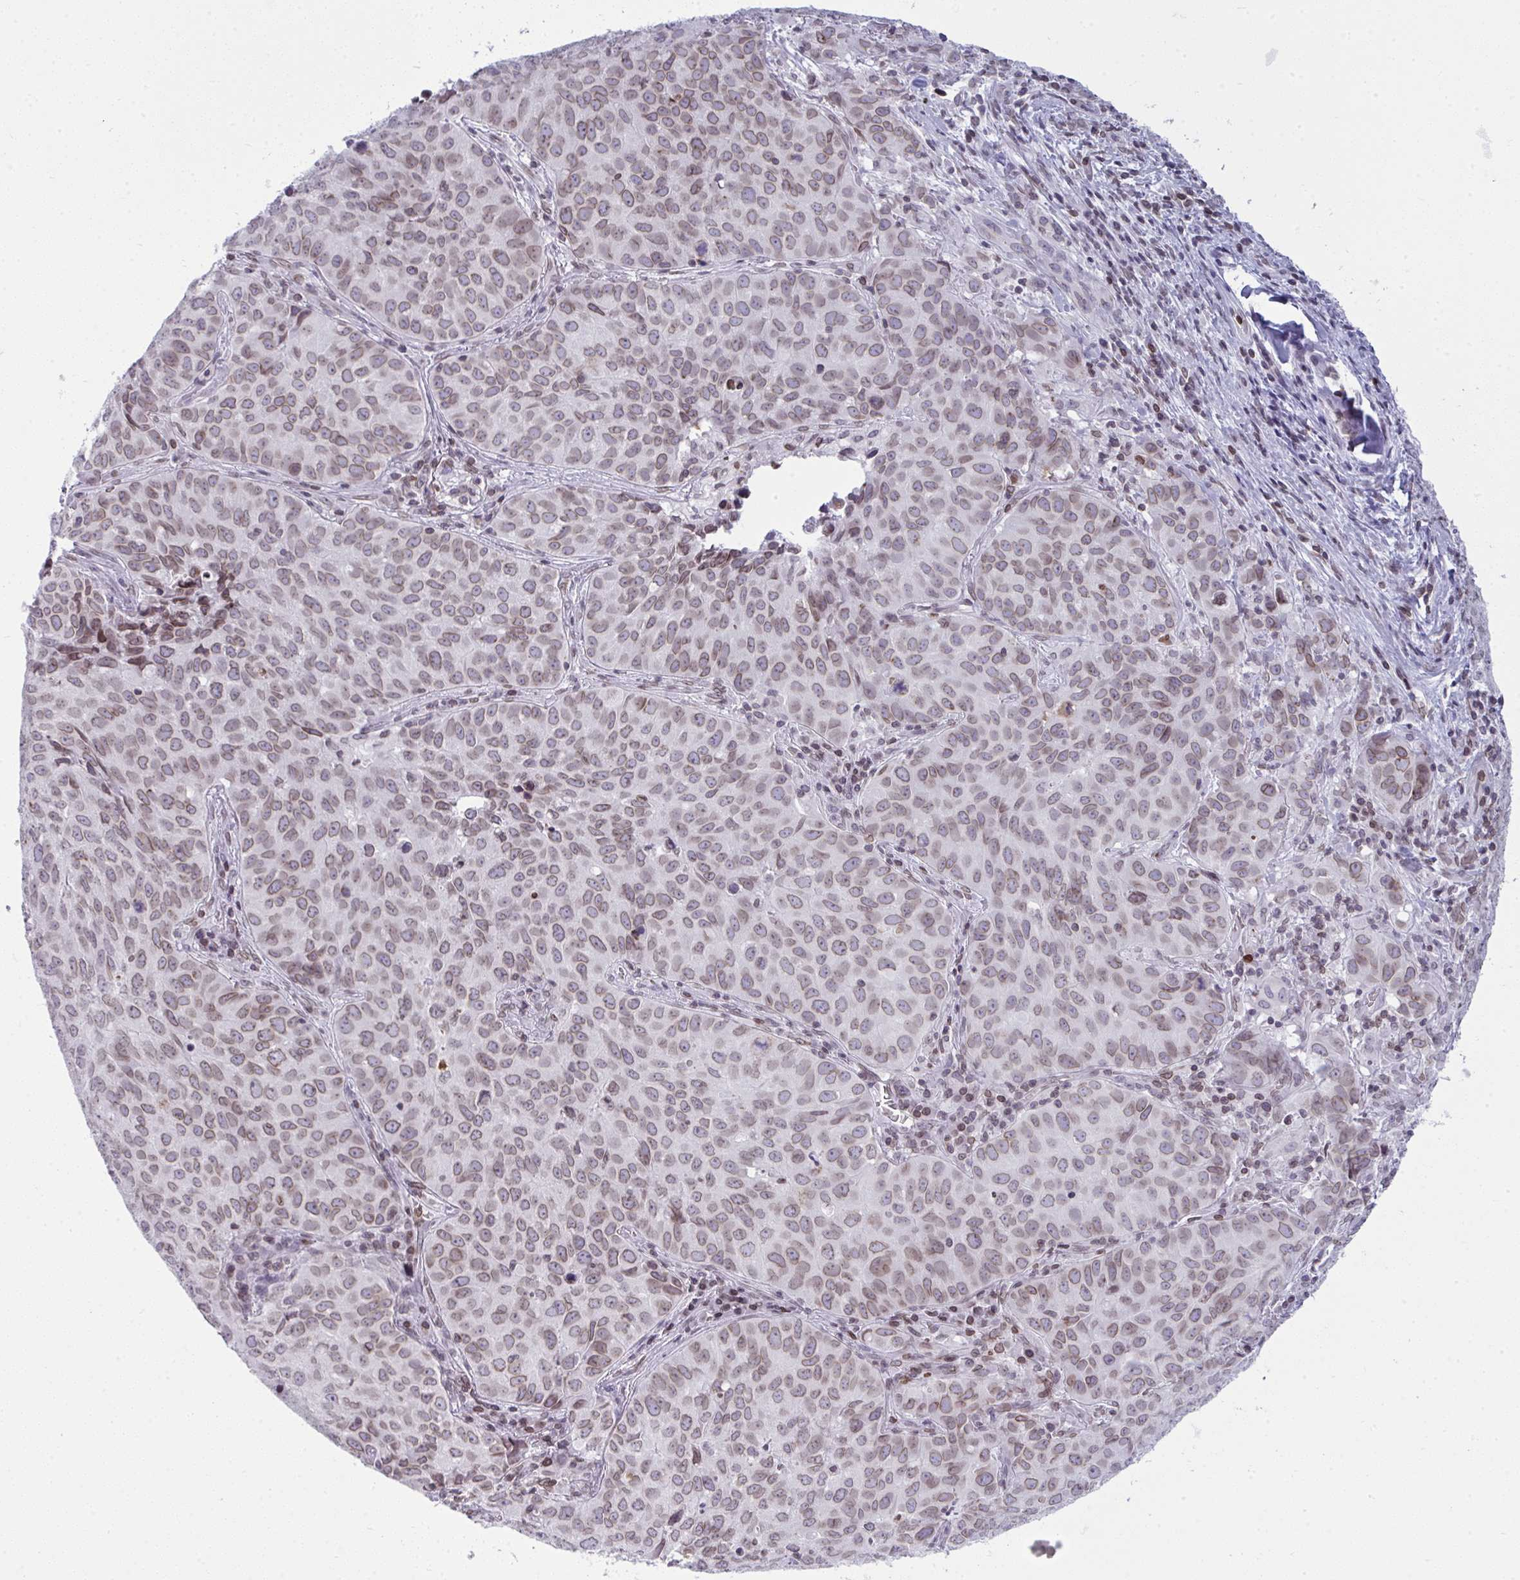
{"staining": {"intensity": "weak", "quantity": ">75%", "location": "cytoplasmic/membranous,nuclear"}, "tissue": "lung cancer", "cell_type": "Tumor cells", "image_type": "cancer", "snomed": [{"axis": "morphology", "description": "Adenocarcinoma, NOS"}, {"axis": "topography", "description": "Lung"}], "caption": "High-magnification brightfield microscopy of adenocarcinoma (lung) stained with DAB (3,3'-diaminobenzidine) (brown) and counterstained with hematoxylin (blue). tumor cells exhibit weak cytoplasmic/membranous and nuclear staining is appreciated in about>75% of cells. (DAB (3,3'-diaminobenzidine) IHC, brown staining for protein, blue staining for nuclei).", "gene": "LMNB2", "patient": {"sex": "female", "age": 50}}